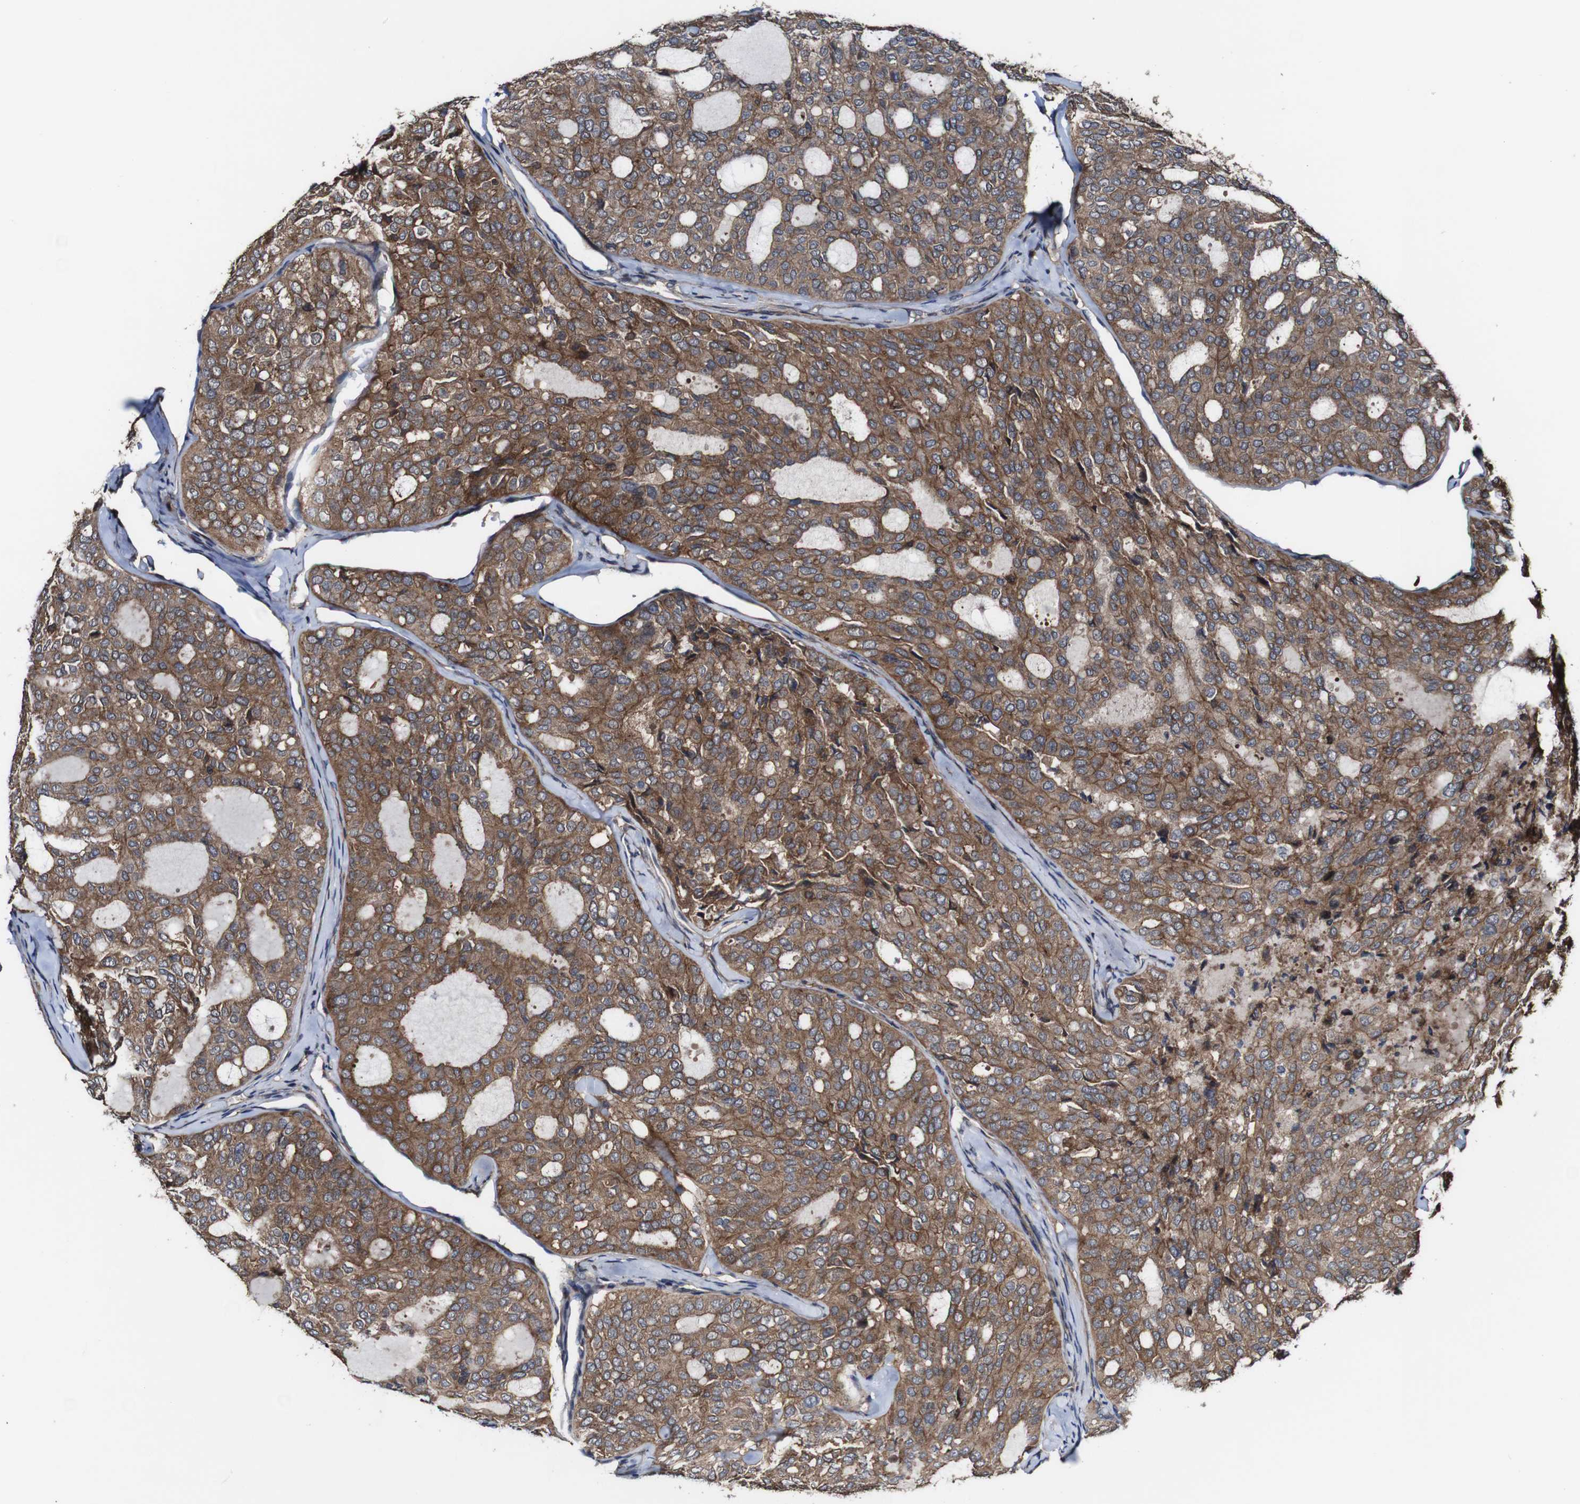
{"staining": {"intensity": "moderate", "quantity": ">75%", "location": "cytoplasmic/membranous"}, "tissue": "thyroid cancer", "cell_type": "Tumor cells", "image_type": "cancer", "snomed": [{"axis": "morphology", "description": "Follicular adenoma carcinoma, NOS"}, {"axis": "topography", "description": "Thyroid gland"}], "caption": "Immunohistochemical staining of thyroid cancer (follicular adenoma carcinoma) reveals moderate cytoplasmic/membranous protein positivity in about >75% of tumor cells.", "gene": "TNIK", "patient": {"sex": "male", "age": 75}}